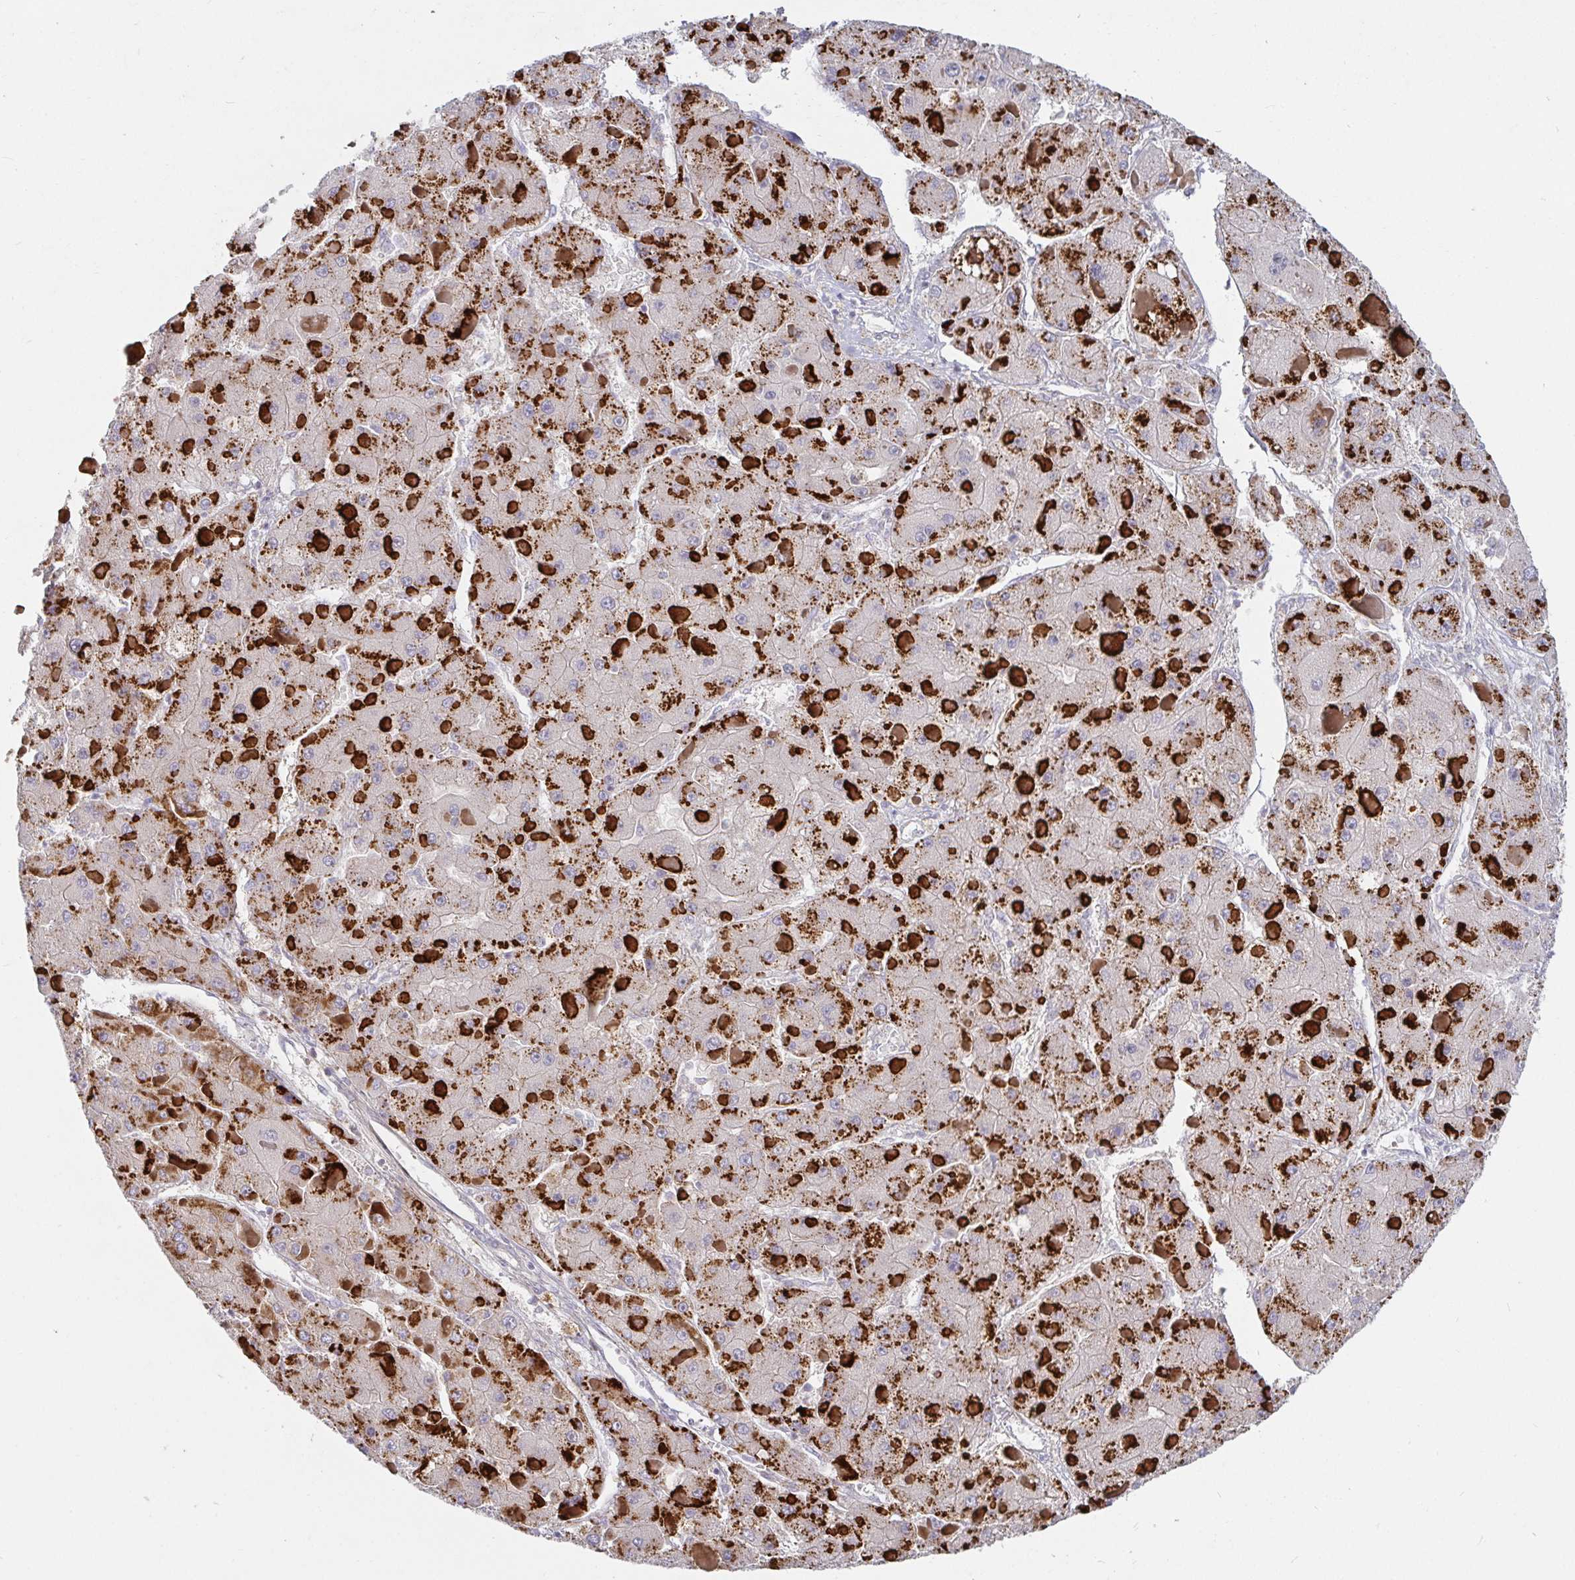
{"staining": {"intensity": "strong", "quantity": "25%-75%", "location": "cytoplasmic/membranous"}, "tissue": "liver cancer", "cell_type": "Tumor cells", "image_type": "cancer", "snomed": [{"axis": "morphology", "description": "Carcinoma, Hepatocellular, NOS"}, {"axis": "topography", "description": "Liver"}], "caption": "Tumor cells exhibit high levels of strong cytoplasmic/membranous positivity in about 25%-75% of cells in liver cancer (hepatocellular carcinoma). (Brightfield microscopy of DAB IHC at high magnification).", "gene": "SSH2", "patient": {"sex": "female", "age": 73}}